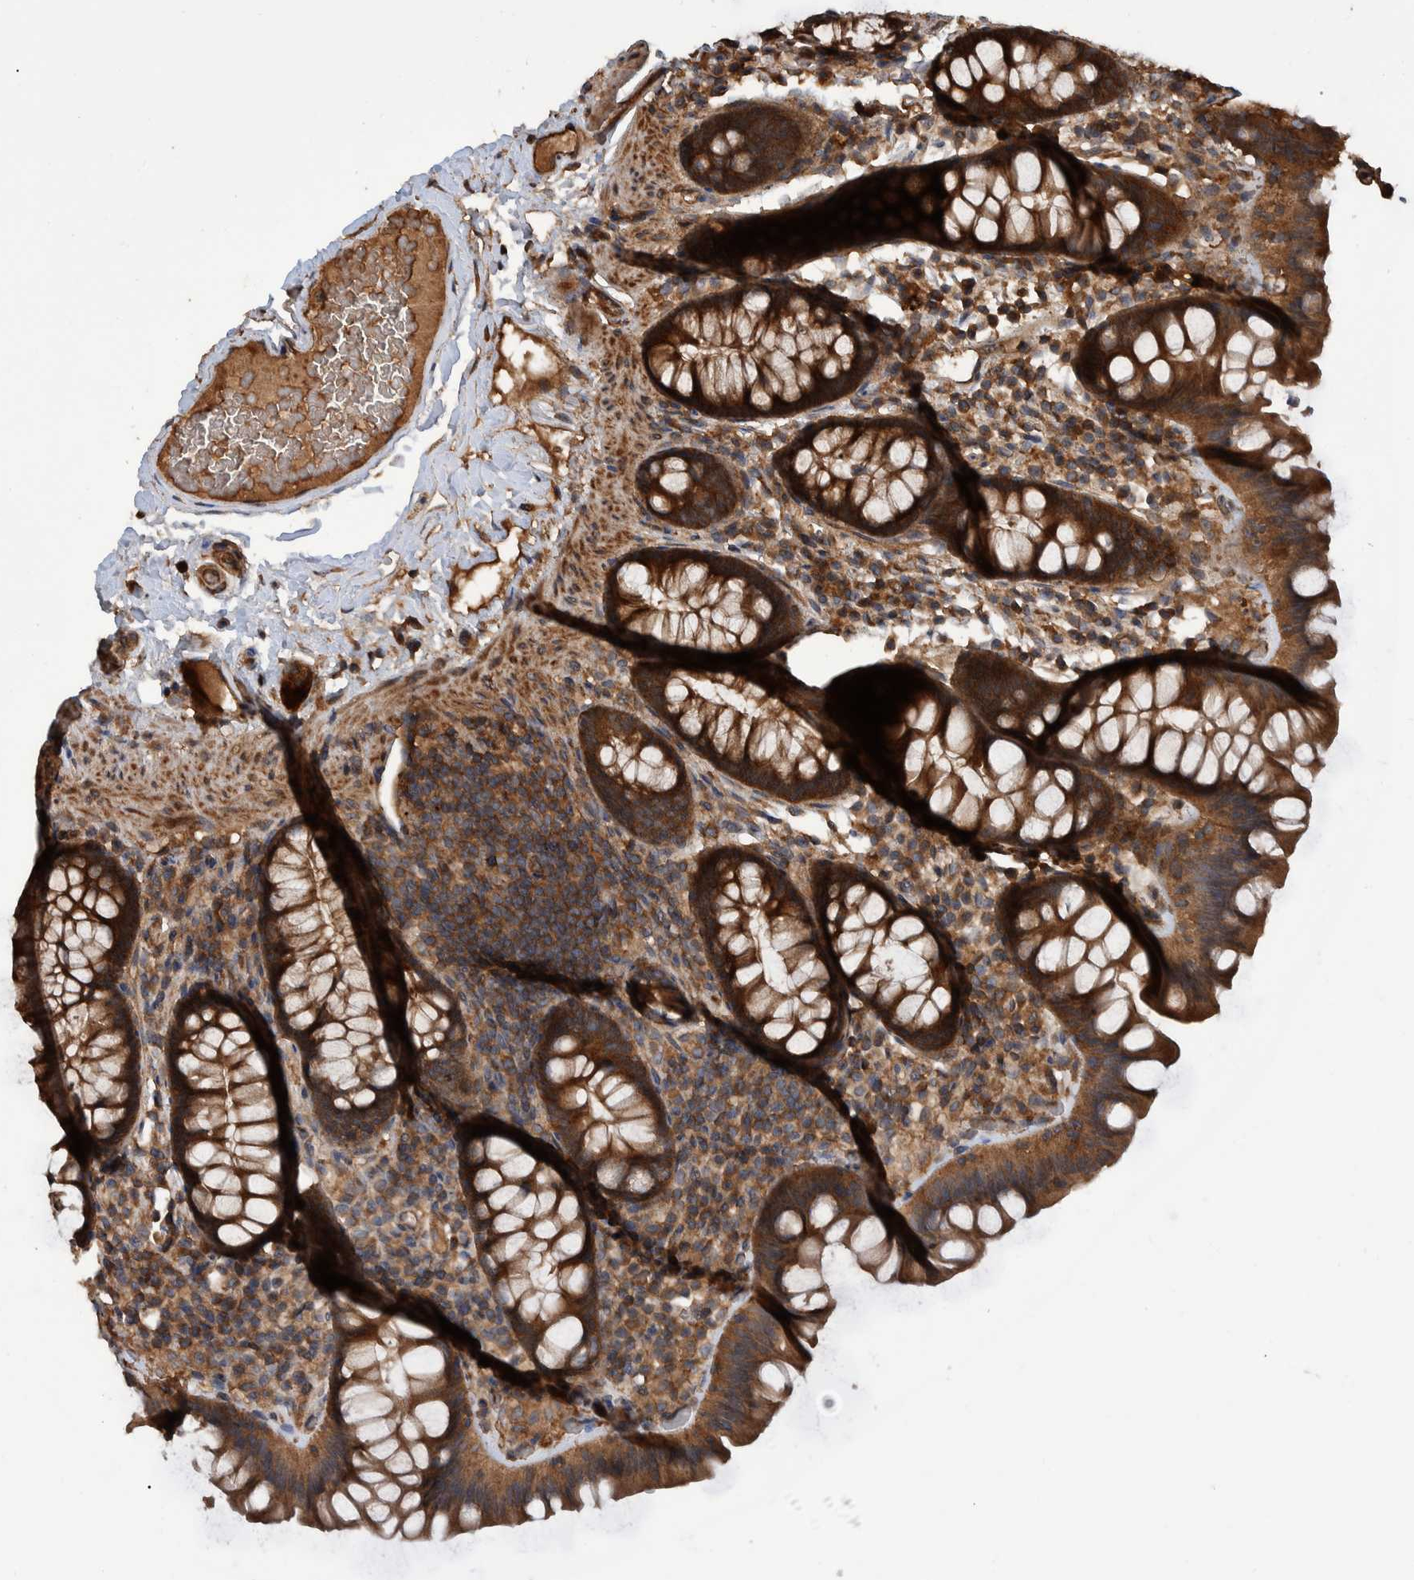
{"staining": {"intensity": "moderate", "quantity": ">75%", "location": "cytoplasmic/membranous"}, "tissue": "colon", "cell_type": "Endothelial cells", "image_type": "normal", "snomed": [{"axis": "morphology", "description": "Normal tissue, NOS"}, {"axis": "topography", "description": "Colon"}], "caption": "Immunohistochemistry (IHC) of normal colon exhibits medium levels of moderate cytoplasmic/membranous expression in approximately >75% of endothelial cells.", "gene": "VBP1", "patient": {"sex": "female", "age": 80}}